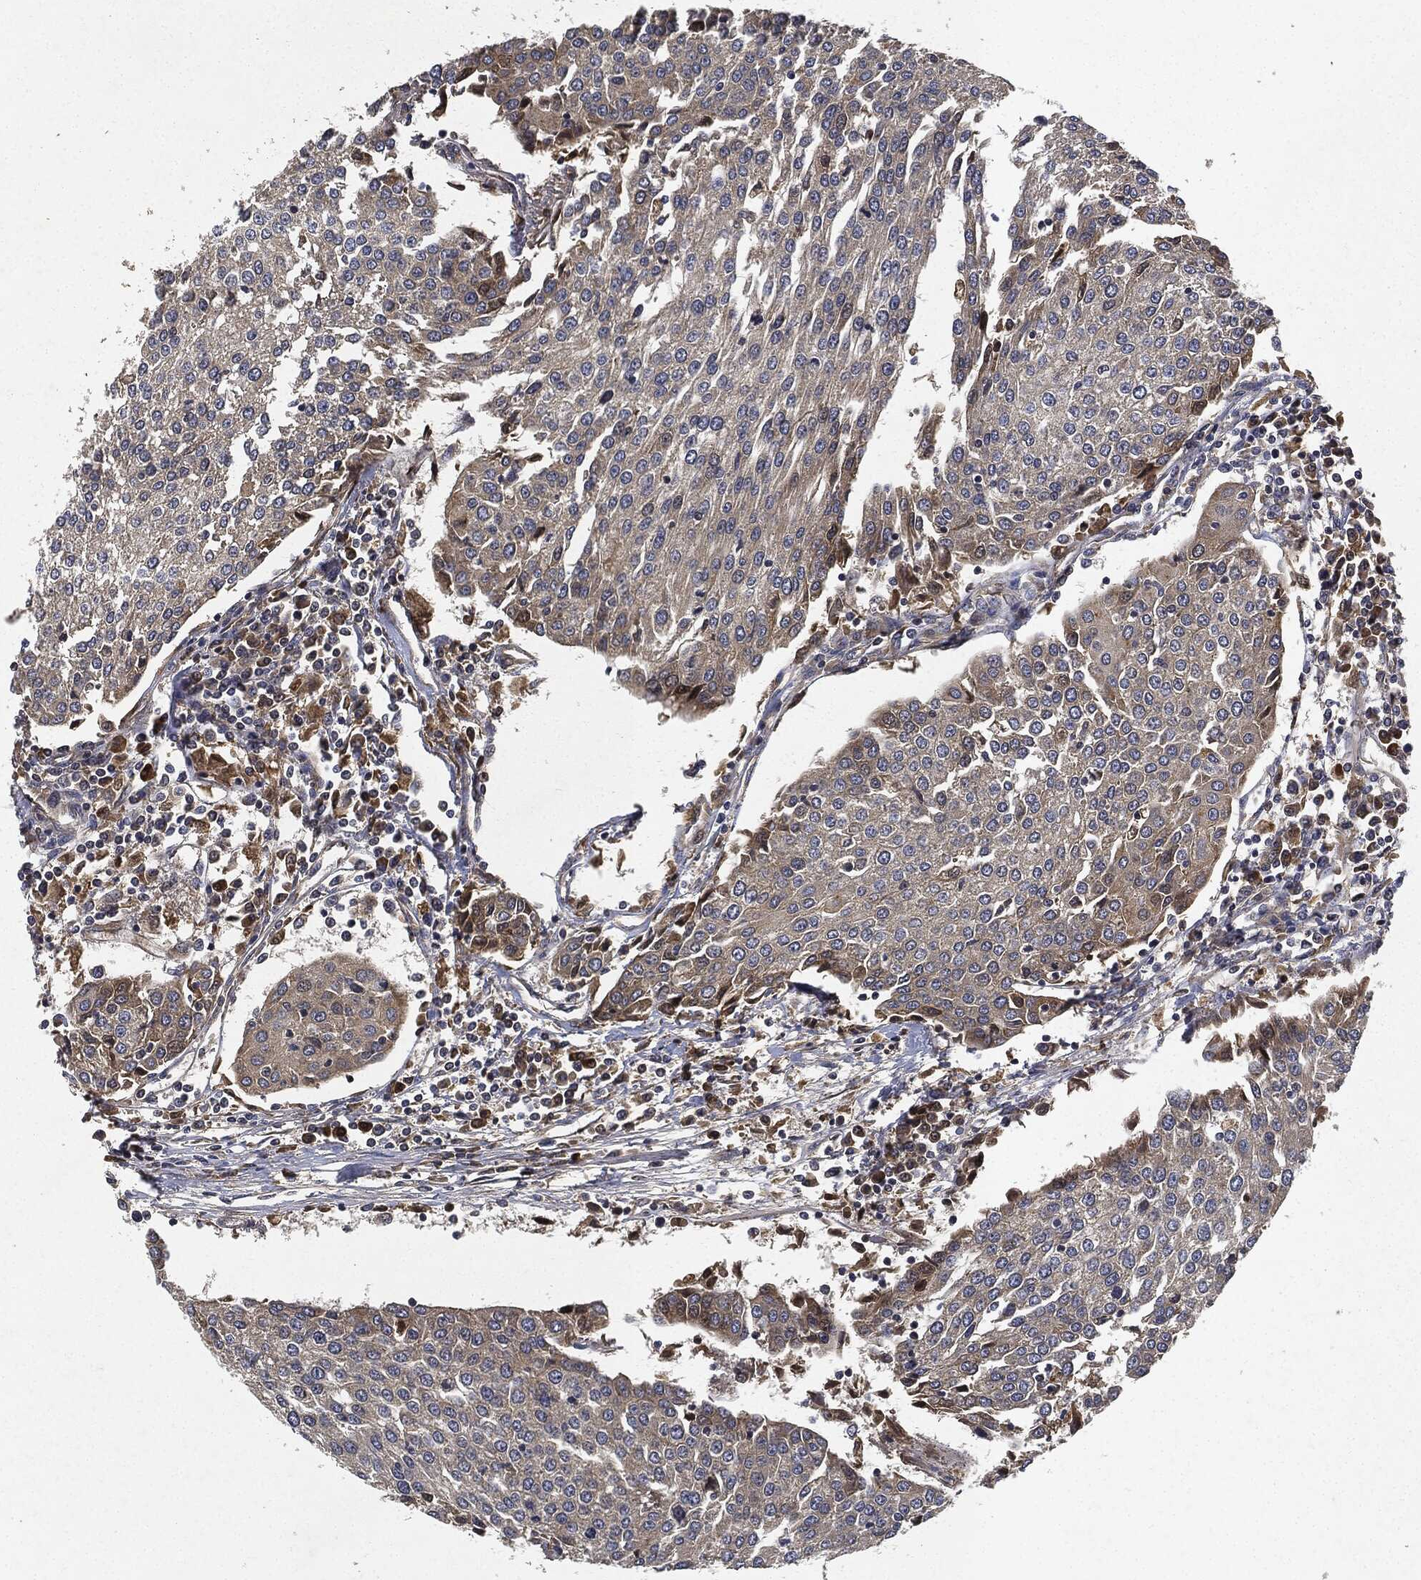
{"staining": {"intensity": "negative", "quantity": "none", "location": "none"}, "tissue": "urothelial cancer", "cell_type": "Tumor cells", "image_type": "cancer", "snomed": [{"axis": "morphology", "description": "Urothelial carcinoma, High grade"}, {"axis": "topography", "description": "Urinary bladder"}], "caption": "High magnification brightfield microscopy of high-grade urothelial carcinoma stained with DAB (brown) and counterstained with hematoxylin (blue): tumor cells show no significant staining.", "gene": "MLST8", "patient": {"sex": "female", "age": 85}}